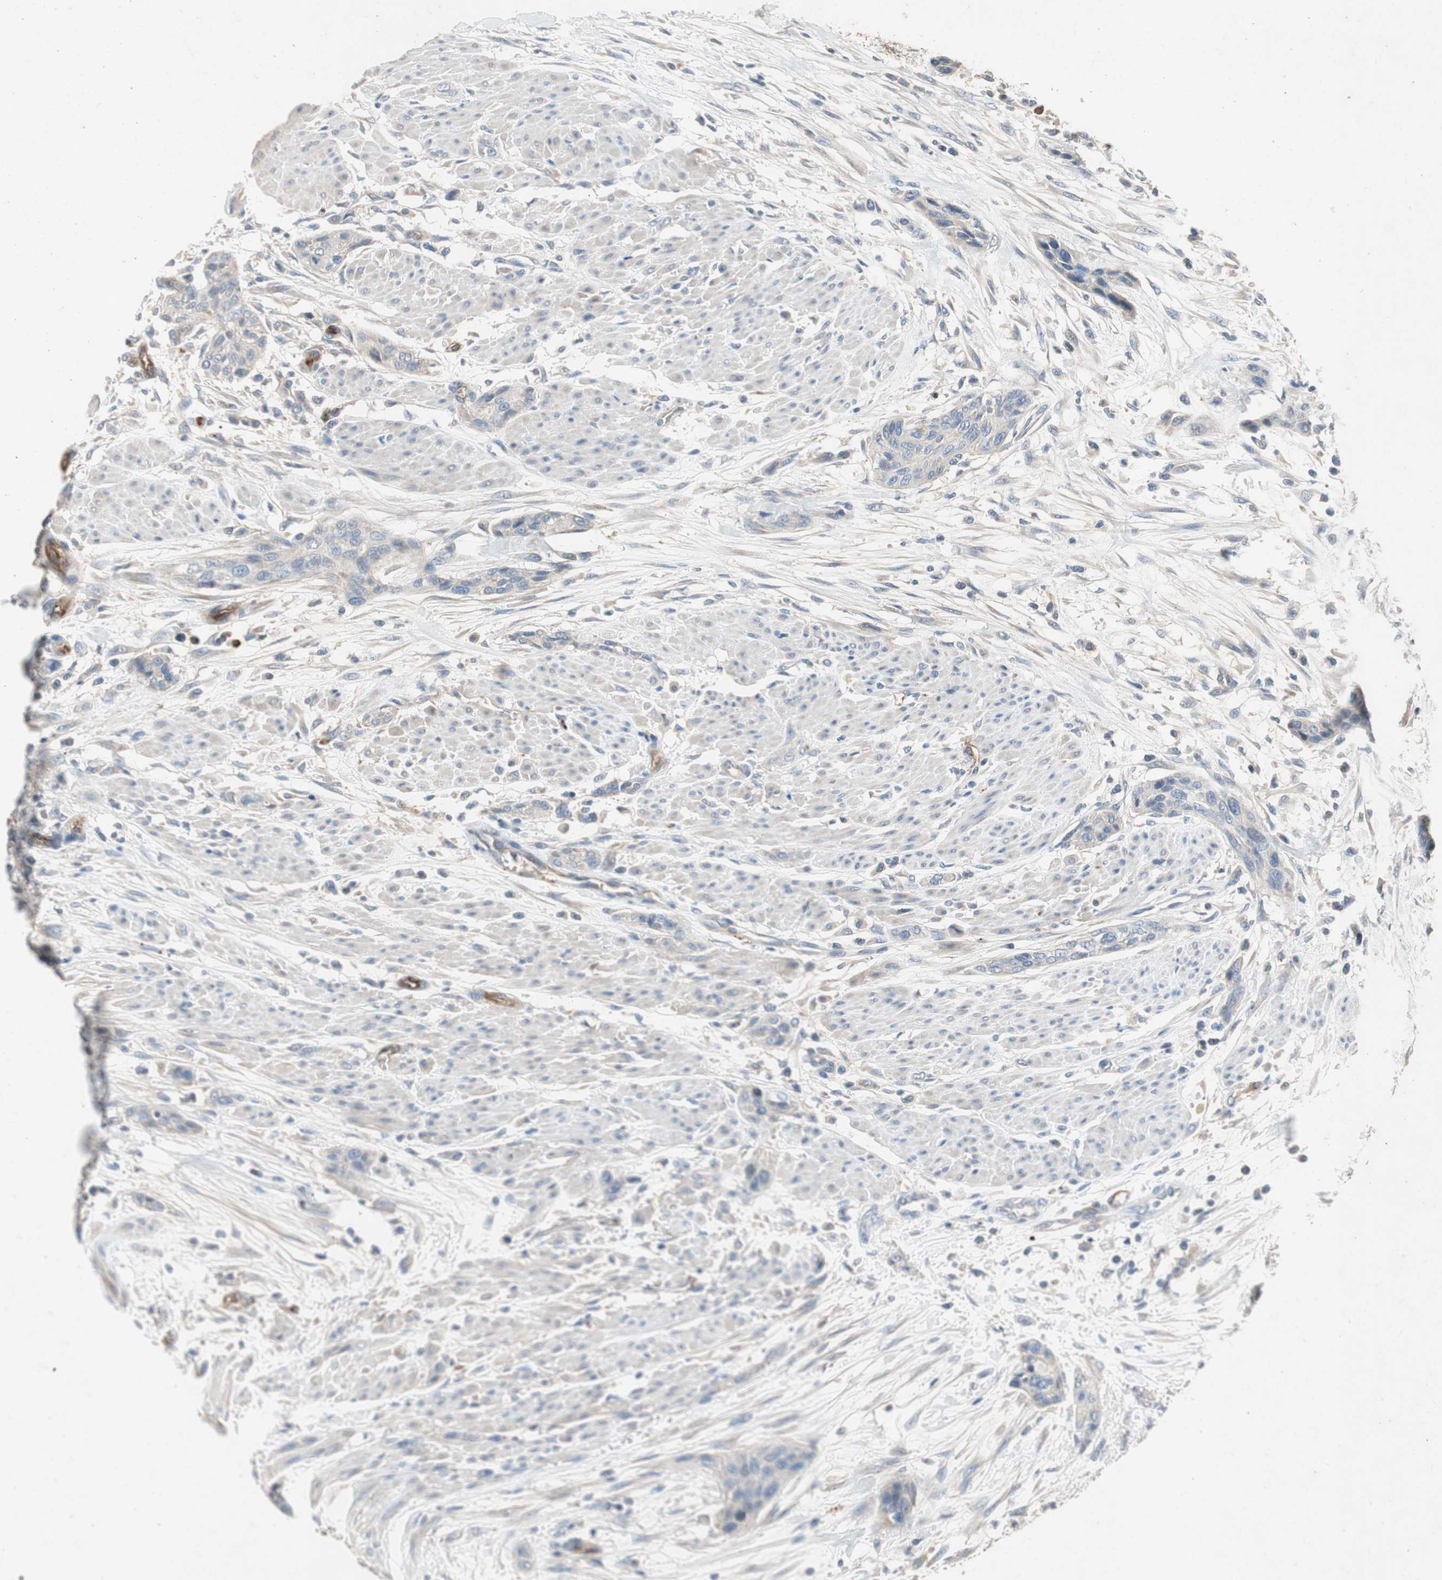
{"staining": {"intensity": "negative", "quantity": "none", "location": "none"}, "tissue": "urothelial cancer", "cell_type": "Tumor cells", "image_type": "cancer", "snomed": [{"axis": "morphology", "description": "Urothelial carcinoma, High grade"}, {"axis": "topography", "description": "Urinary bladder"}], "caption": "Immunohistochemistry image of urothelial carcinoma (high-grade) stained for a protein (brown), which displays no staining in tumor cells. Brightfield microscopy of immunohistochemistry stained with DAB (brown) and hematoxylin (blue), captured at high magnification.", "gene": "ALPL", "patient": {"sex": "male", "age": 35}}